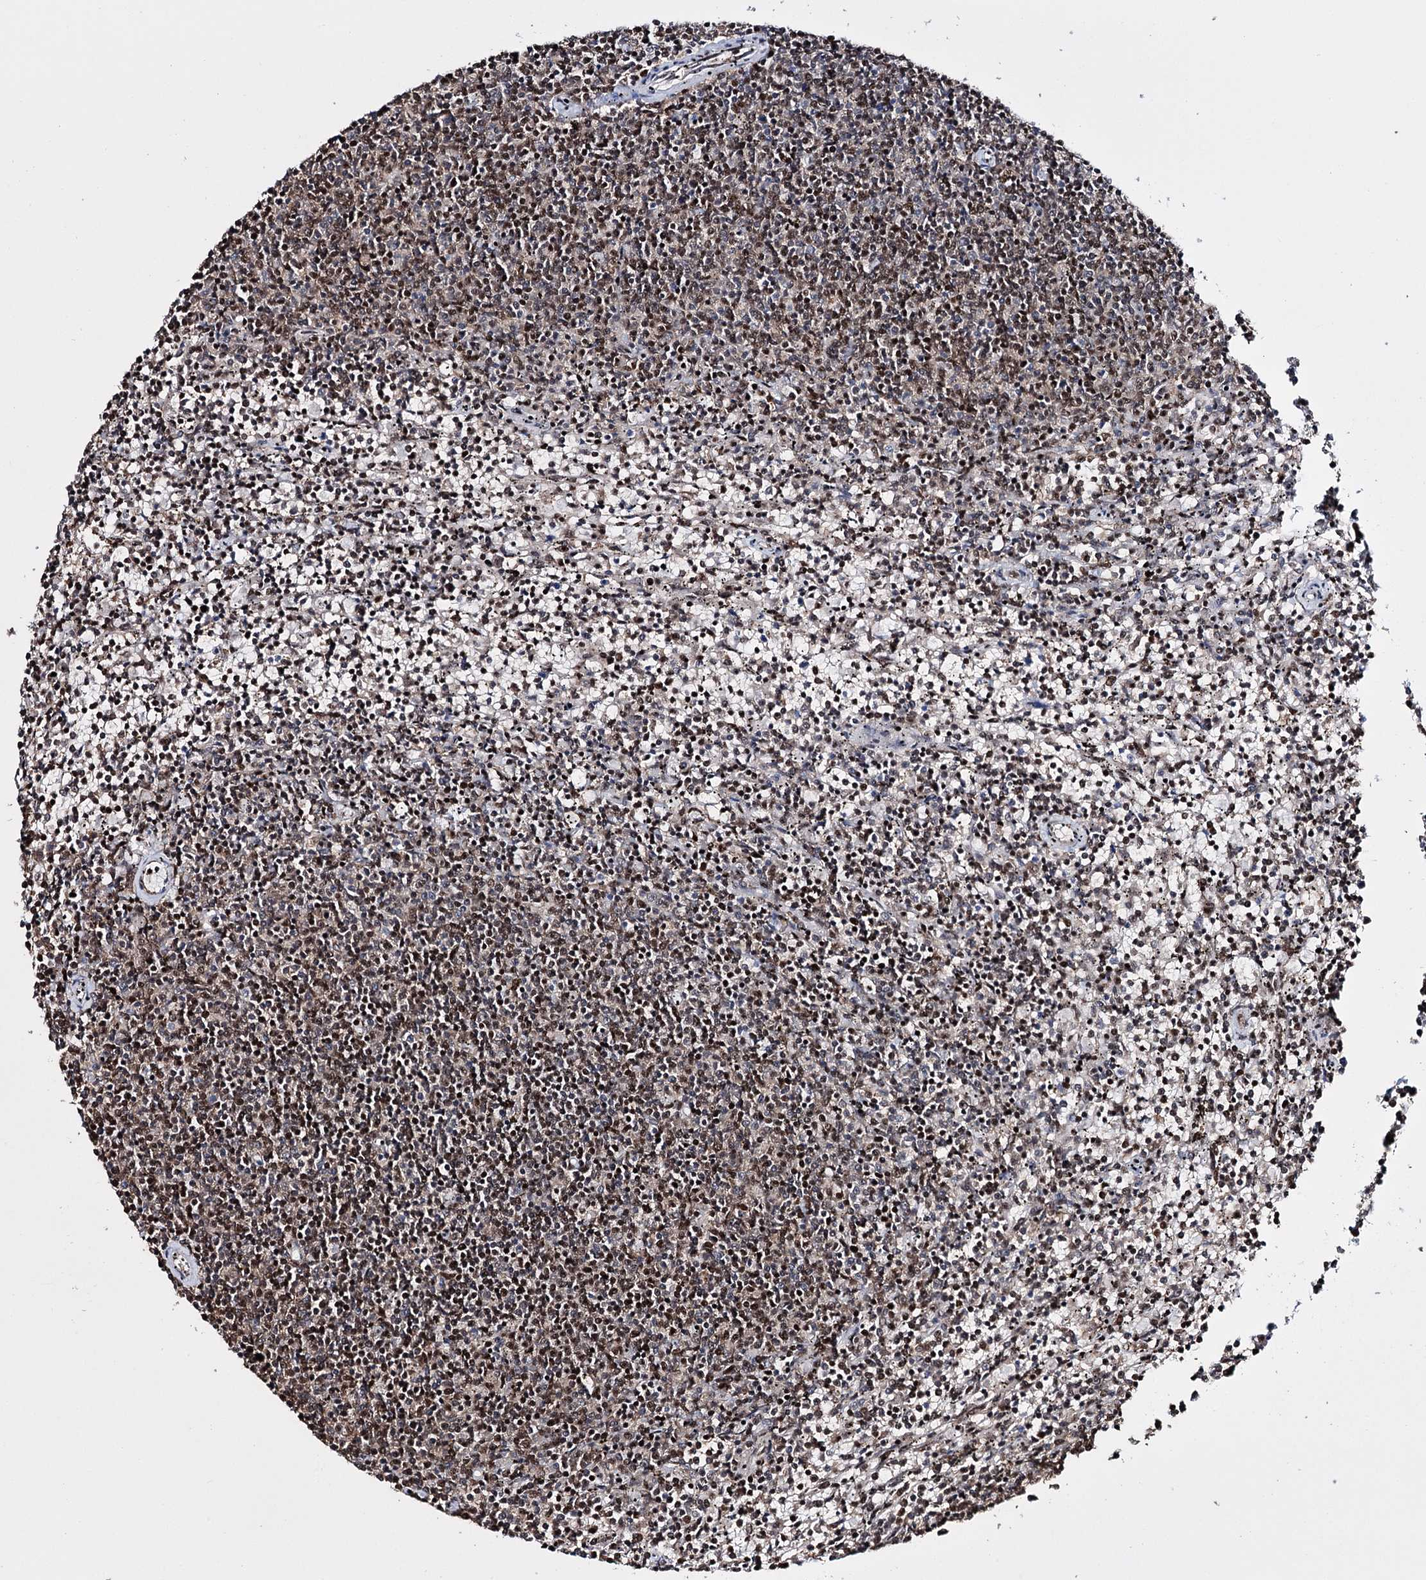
{"staining": {"intensity": "strong", "quantity": ">75%", "location": "nuclear"}, "tissue": "lymphoma", "cell_type": "Tumor cells", "image_type": "cancer", "snomed": [{"axis": "morphology", "description": "Malignant lymphoma, non-Hodgkin's type, Low grade"}, {"axis": "topography", "description": "Spleen"}], "caption": "Human lymphoma stained for a protein (brown) demonstrates strong nuclear positive positivity in approximately >75% of tumor cells.", "gene": "PRPF40A", "patient": {"sex": "female", "age": 50}}